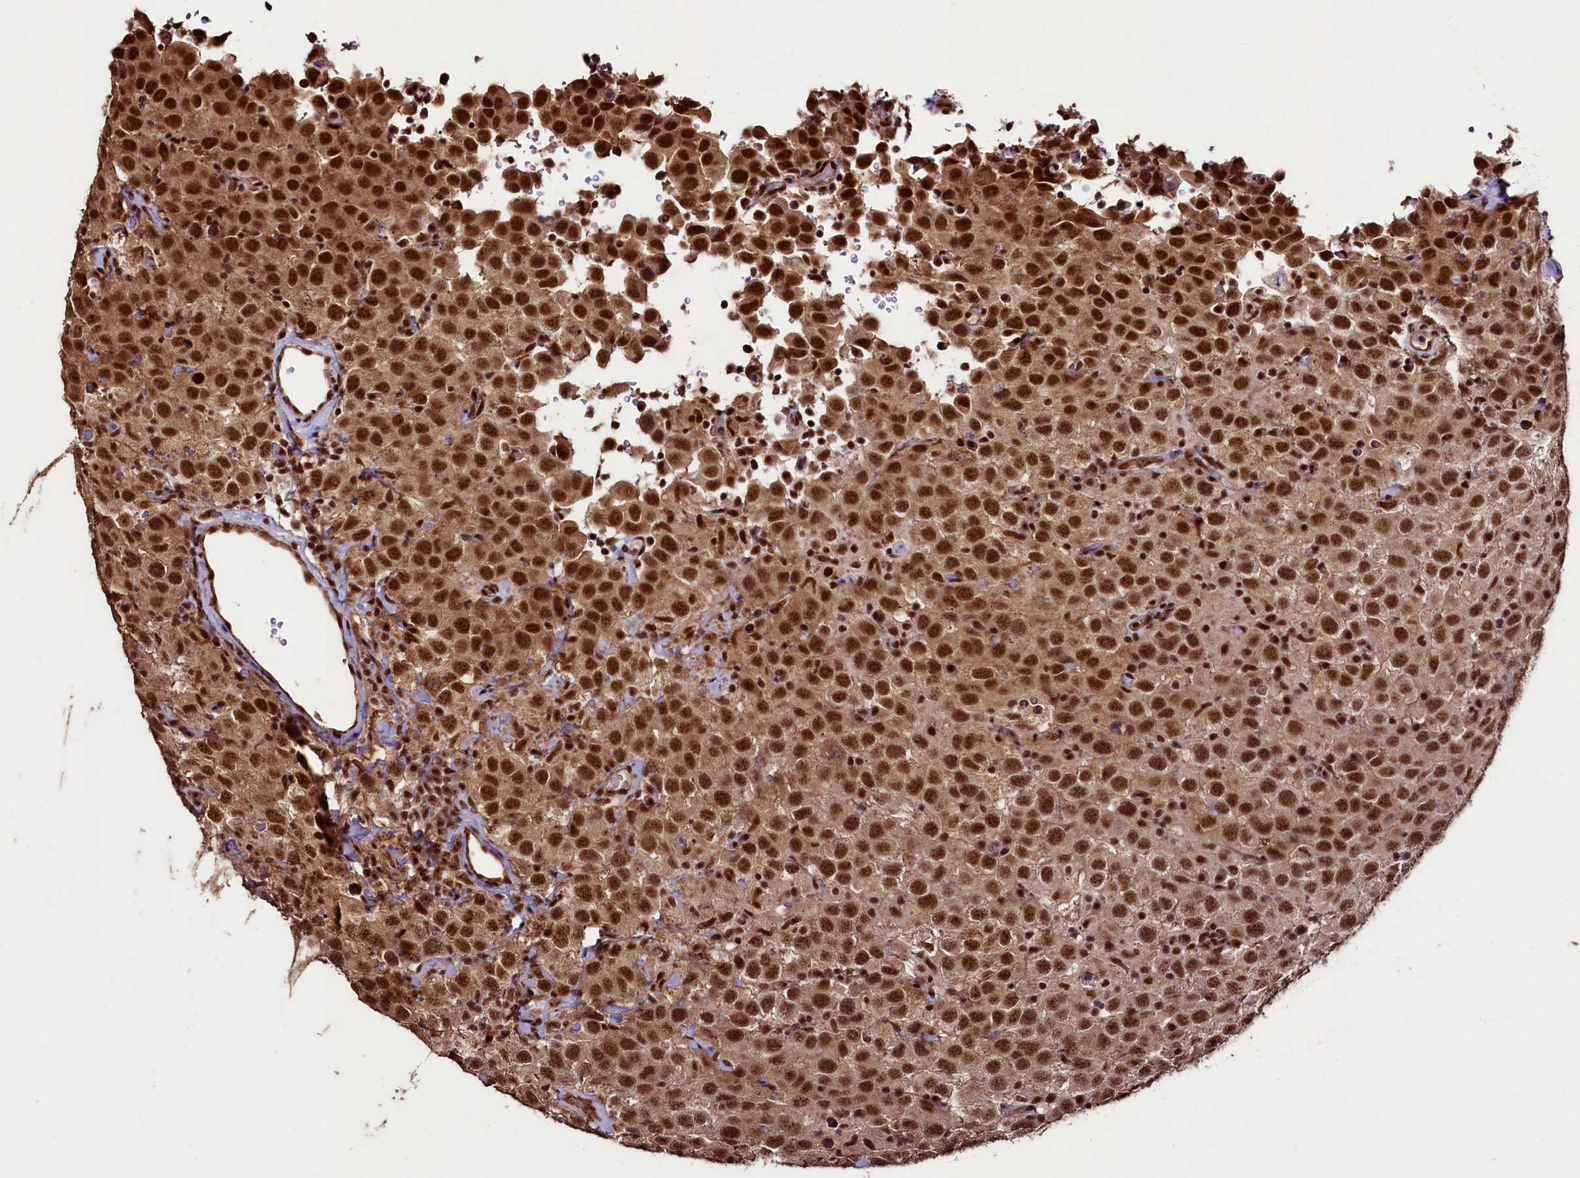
{"staining": {"intensity": "strong", "quantity": ">75%", "location": "nuclear"}, "tissue": "testis cancer", "cell_type": "Tumor cells", "image_type": "cancer", "snomed": [{"axis": "morphology", "description": "Seminoma, NOS"}, {"axis": "topography", "description": "Testis"}], "caption": "Immunohistochemistry of testis cancer (seminoma) reveals high levels of strong nuclear staining in approximately >75% of tumor cells. Immunohistochemistry stains the protein of interest in brown and the nuclei are stained blue.", "gene": "SFSWAP", "patient": {"sex": "male", "age": 41}}